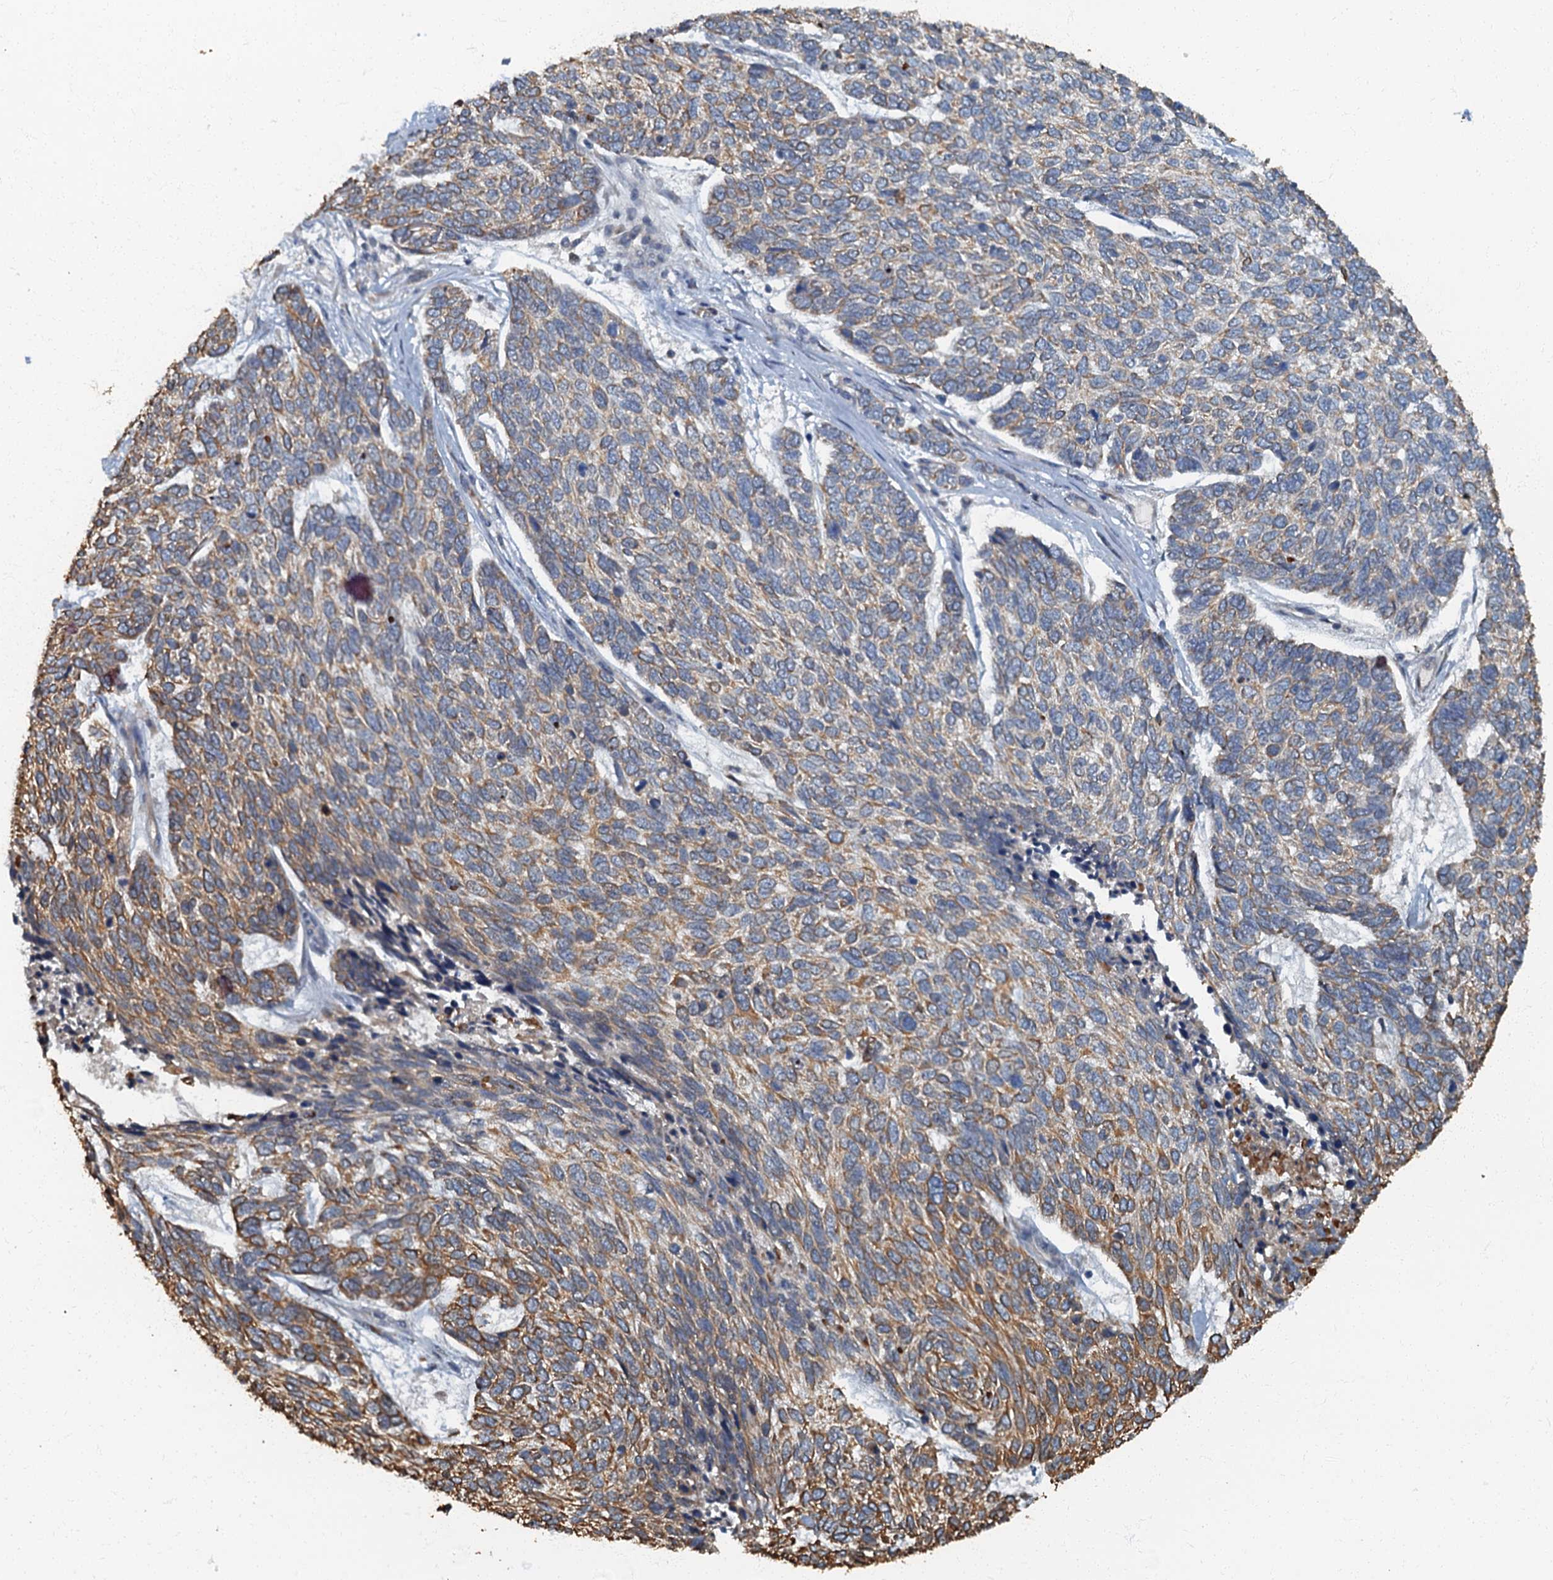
{"staining": {"intensity": "moderate", "quantity": ">75%", "location": "cytoplasmic/membranous"}, "tissue": "skin cancer", "cell_type": "Tumor cells", "image_type": "cancer", "snomed": [{"axis": "morphology", "description": "Basal cell carcinoma"}, {"axis": "topography", "description": "Skin"}], "caption": "Protein expression analysis of skin cancer (basal cell carcinoma) reveals moderate cytoplasmic/membranous positivity in approximately >75% of tumor cells. (IHC, brightfield microscopy, high magnification).", "gene": "ARL11", "patient": {"sex": "female", "age": 65}}